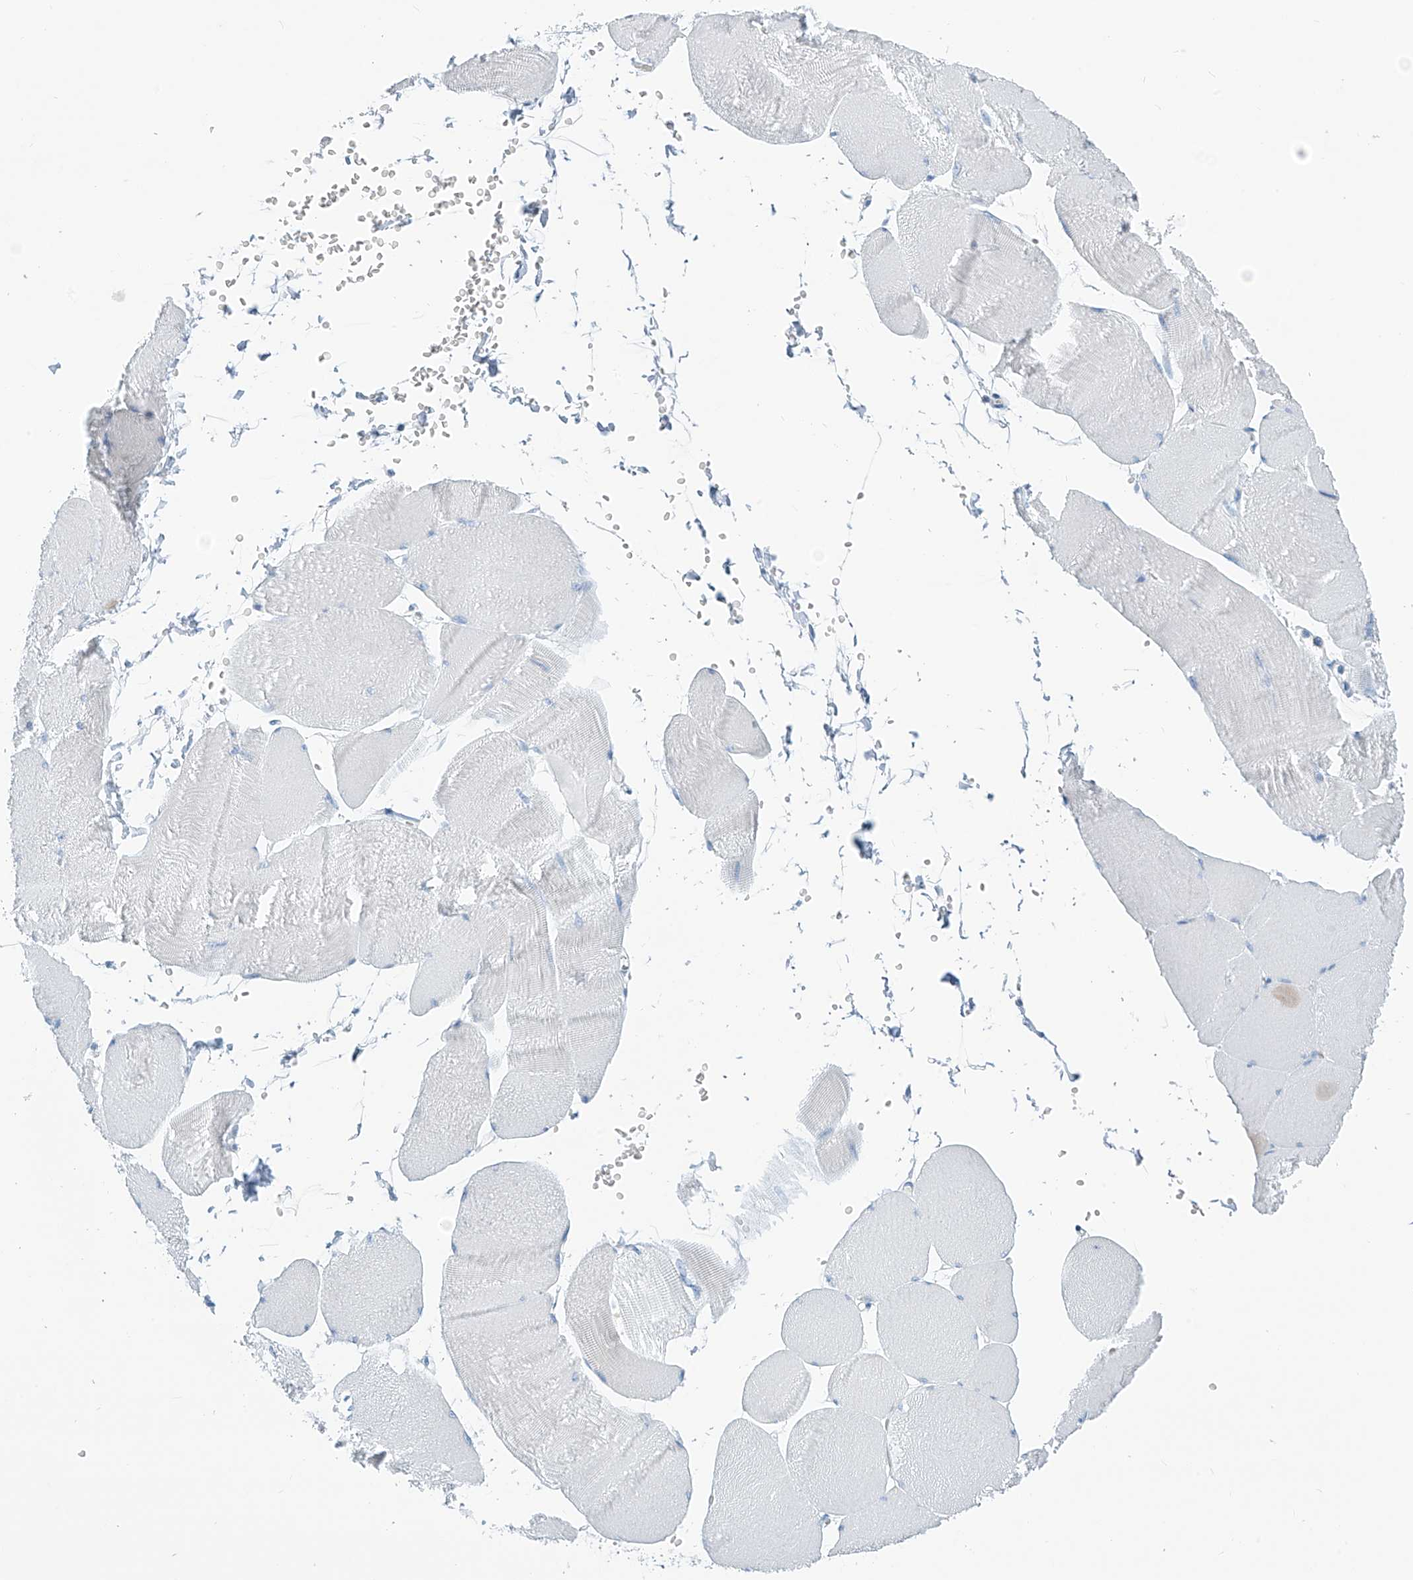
{"staining": {"intensity": "negative", "quantity": "none", "location": "none"}, "tissue": "skeletal muscle", "cell_type": "Myocytes", "image_type": "normal", "snomed": [{"axis": "morphology", "description": "Normal tissue, NOS"}, {"axis": "morphology", "description": "Basal cell carcinoma"}, {"axis": "topography", "description": "Skeletal muscle"}], "caption": "High magnification brightfield microscopy of benign skeletal muscle stained with DAB (3,3'-diaminobenzidine) (brown) and counterstained with hematoxylin (blue): myocytes show no significant staining. (DAB (3,3'-diaminobenzidine) immunohistochemistry, high magnification).", "gene": "SGO2", "patient": {"sex": "female", "age": 64}}